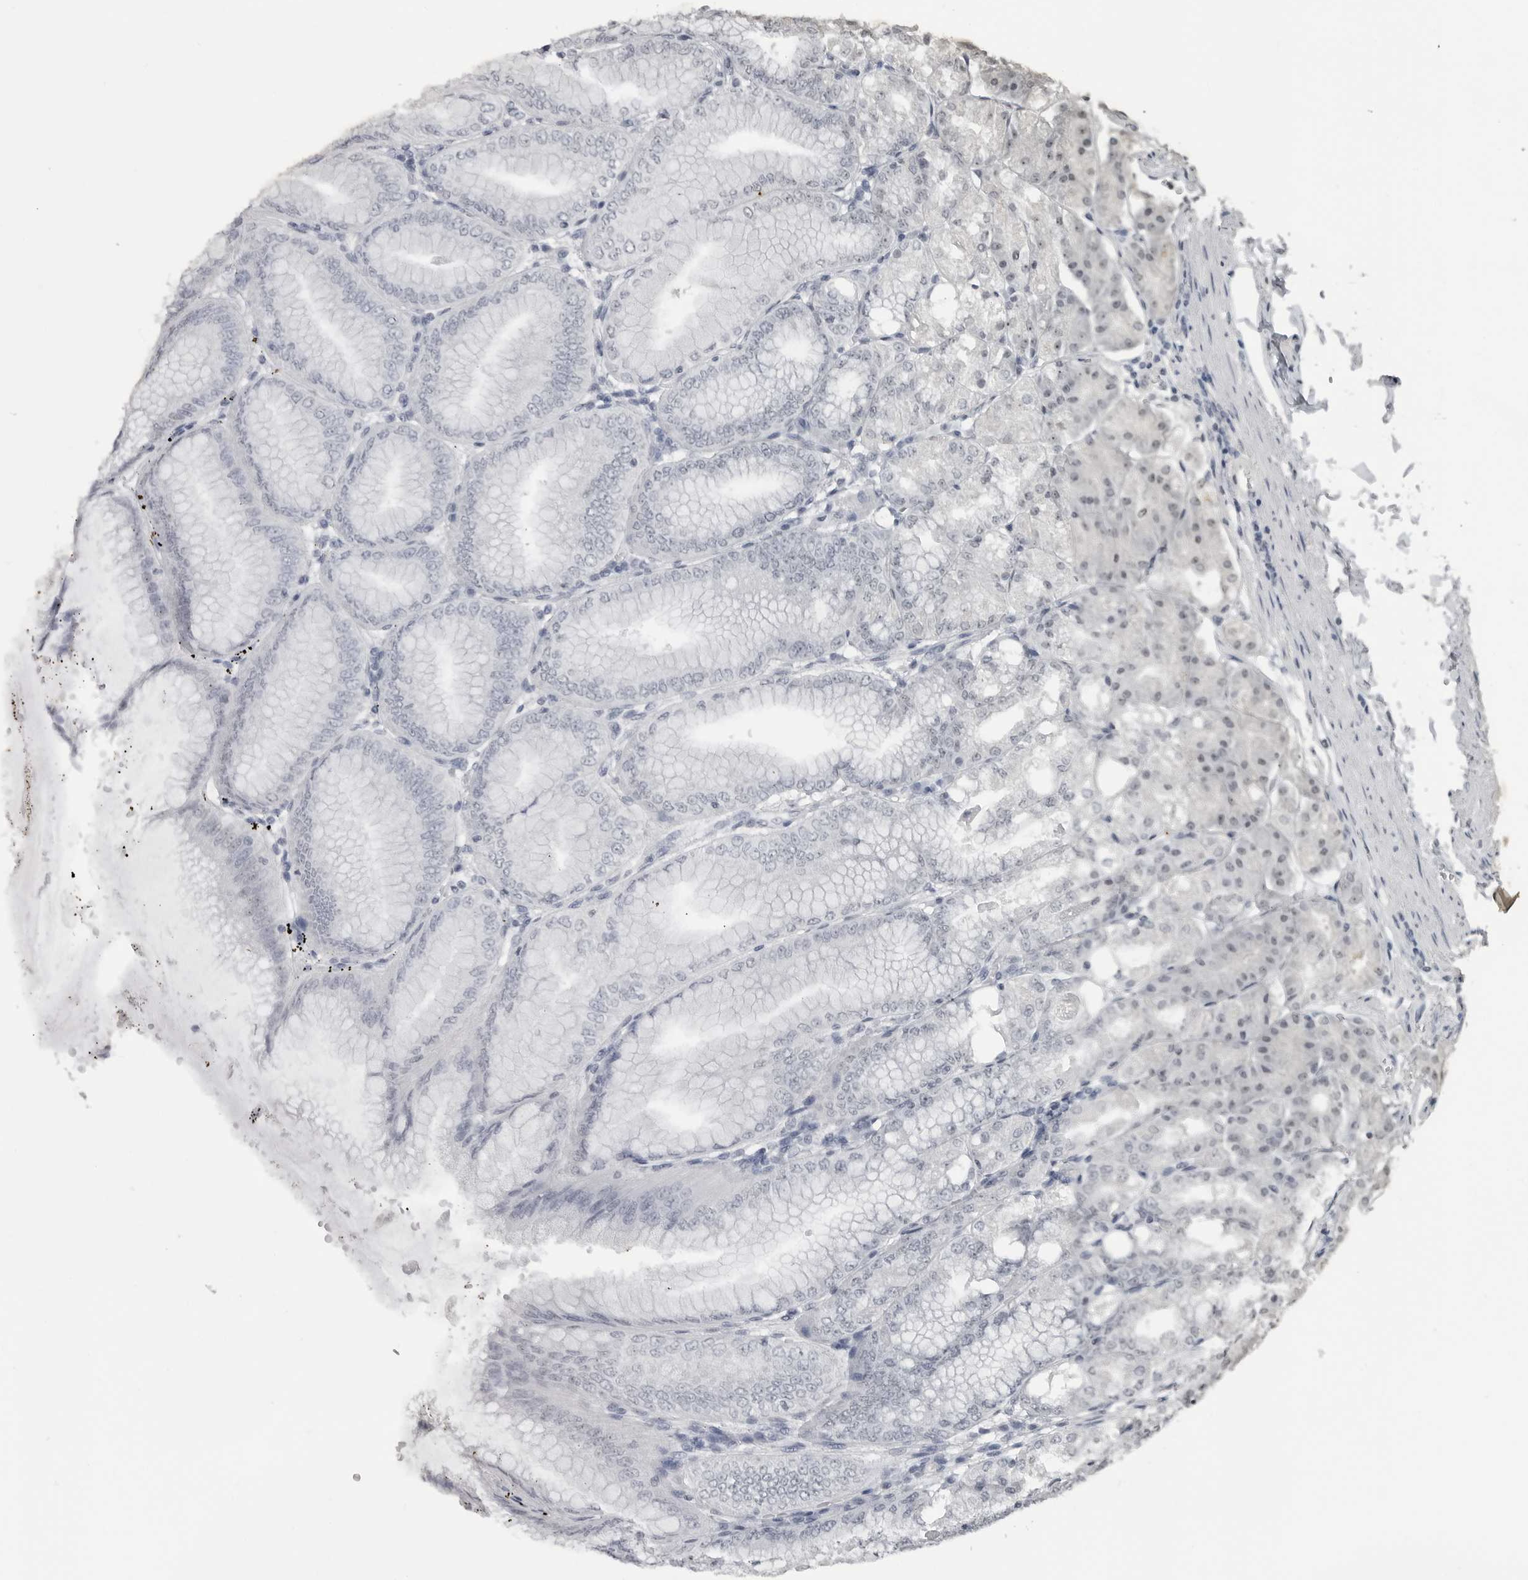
{"staining": {"intensity": "weak", "quantity": "25%-75%", "location": "nuclear"}, "tissue": "stomach", "cell_type": "Glandular cells", "image_type": "normal", "snomed": [{"axis": "morphology", "description": "Normal tissue, NOS"}, {"axis": "topography", "description": "Stomach, lower"}], "caption": "Approximately 25%-75% of glandular cells in unremarkable human stomach display weak nuclear protein expression as visualized by brown immunohistochemical staining.", "gene": "DDX54", "patient": {"sex": "male", "age": 71}}